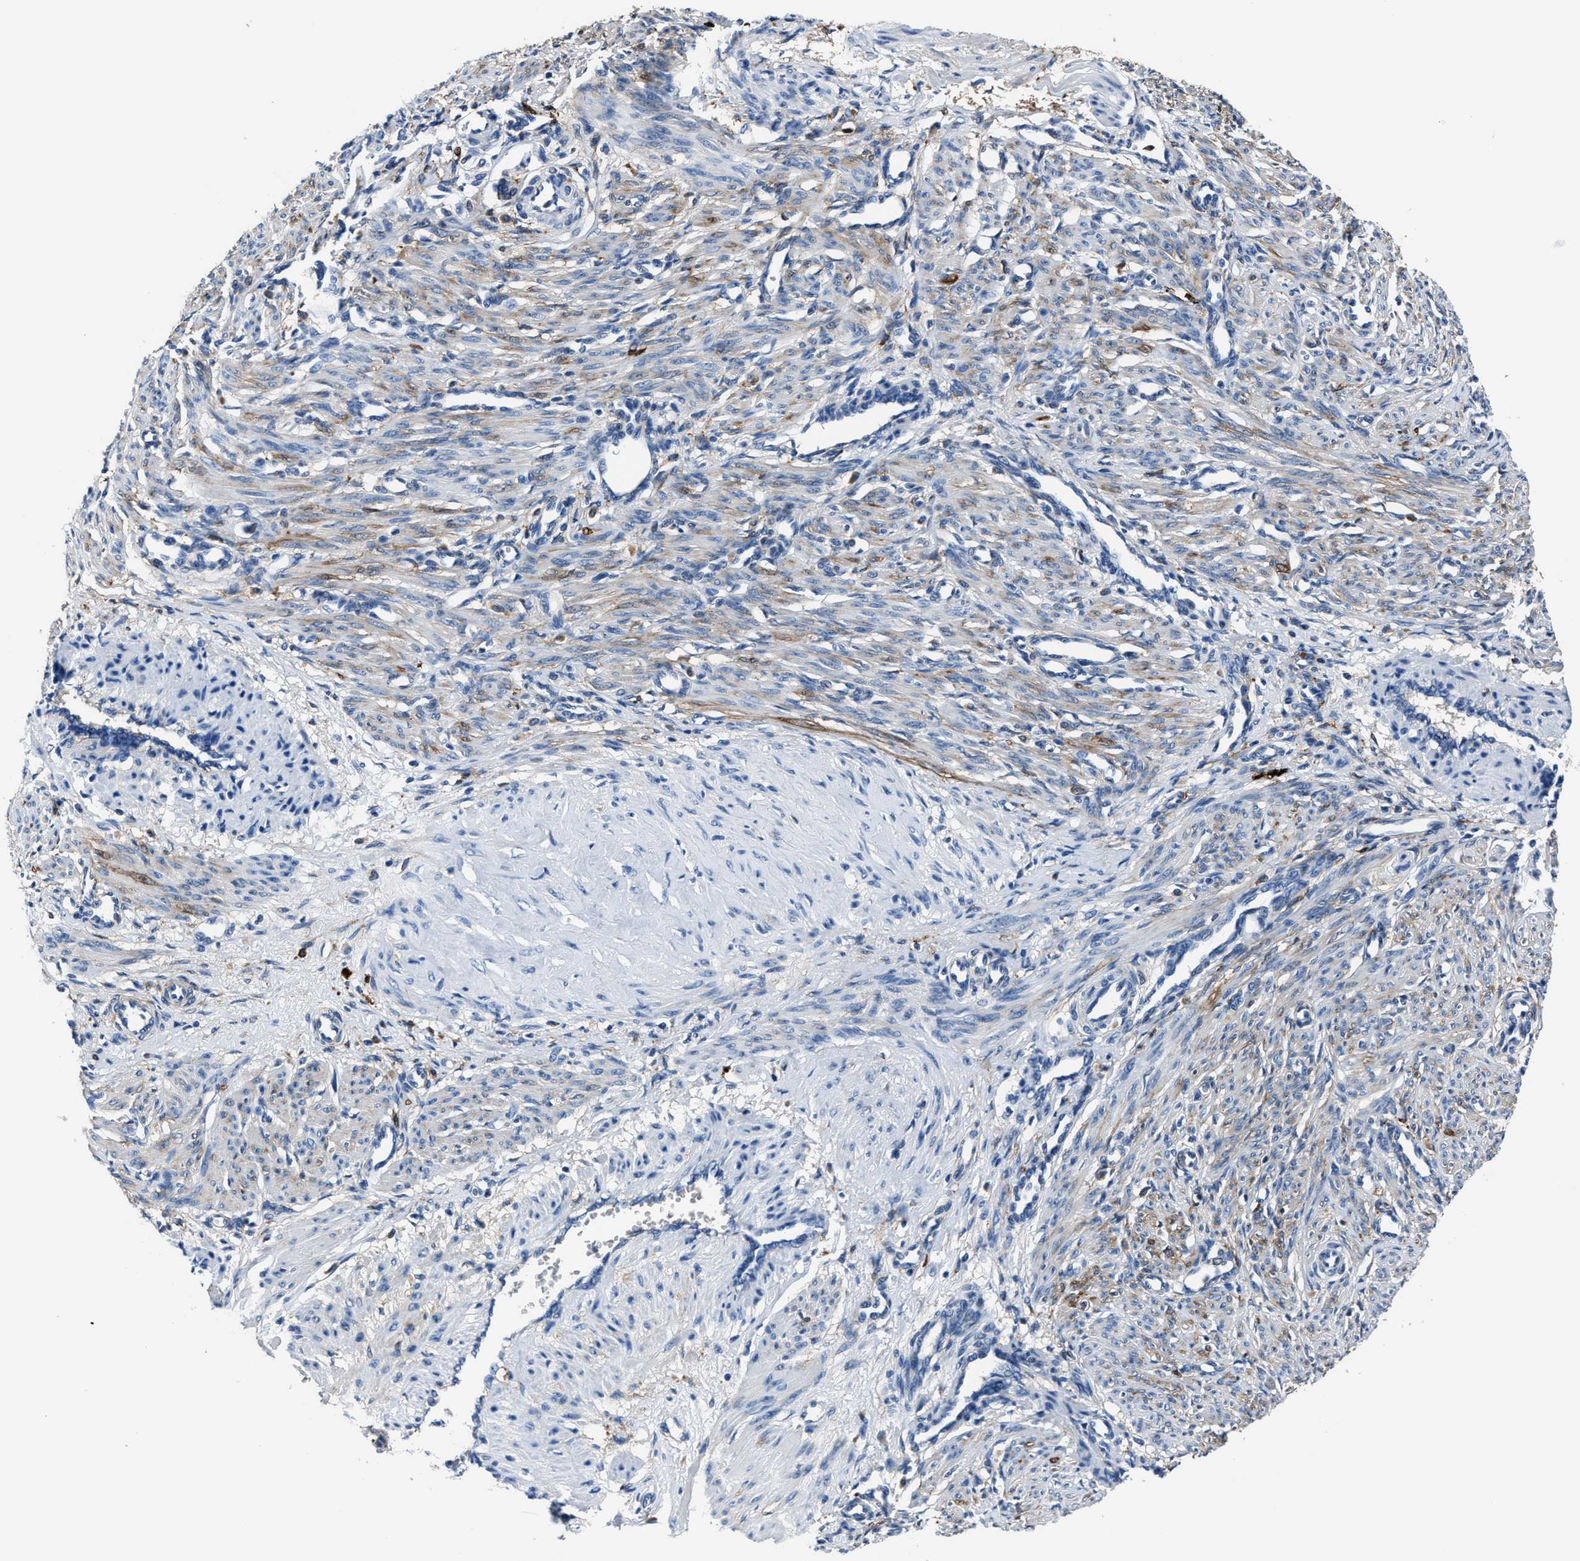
{"staining": {"intensity": "weak", "quantity": "<25%", "location": "cytoplasmic/membranous"}, "tissue": "smooth muscle", "cell_type": "Smooth muscle cells", "image_type": "normal", "snomed": [{"axis": "morphology", "description": "Normal tissue, NOS"}, {"axis": "topography", "description": "Endometrium"}], "caption": "Immunohistochemistry (IHC) micrograph of normal smooth muscle: human smooth muscle stained with DAB (3,3'-diaminobenzidine) exhibits no significant protein positivity in smooth muscle cells. (Stains: DAB (3,3'-diaminobenzidine) IHC with hematoxylin counter stain, Microscopy: brightfield microscopy at high magnification).", "gene": "FTL", "patient": {"sex": "female", "age": 33}}